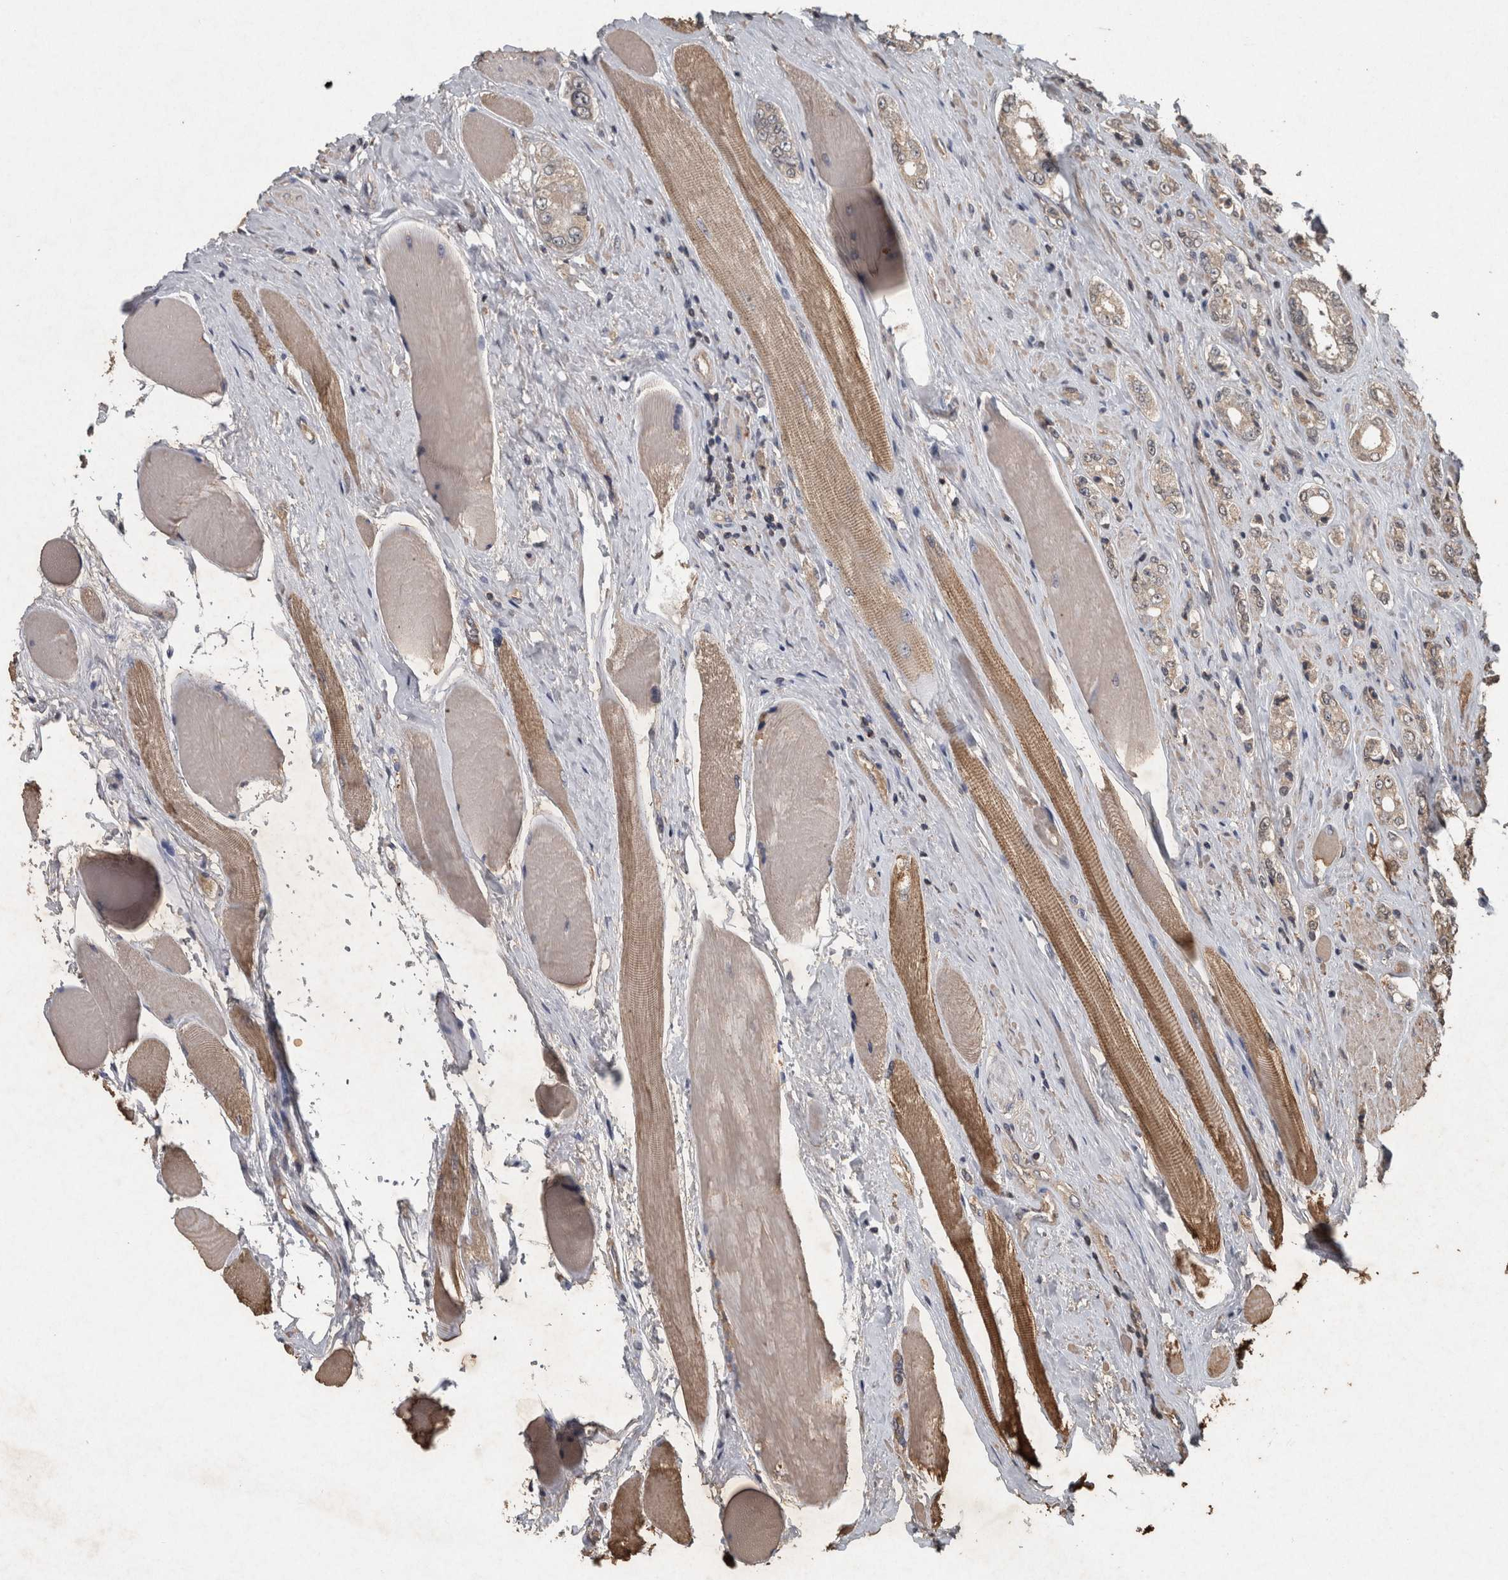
{"staining": {"intensity": "weak", "quantity": ">75%", "location": "cytoplasmic/membranous"}, "tissue": "prostate cancer", "cell_type": "Tumor cells", "image_type": "cancer", "snomed": [{"axis": "morphology", "description": "Adenocarcinoma, High grade"}, {"axis": "topography", "description": "Prostate"}], "caption": "Protein expression analysis of human prostate high-grade adenocarcinoma reveals weak cytoplasmic/membranous positivity in about >75% of tumor cells.", "gene": "FGFRL1", "patient": {"sex": "male", "age": 61}}